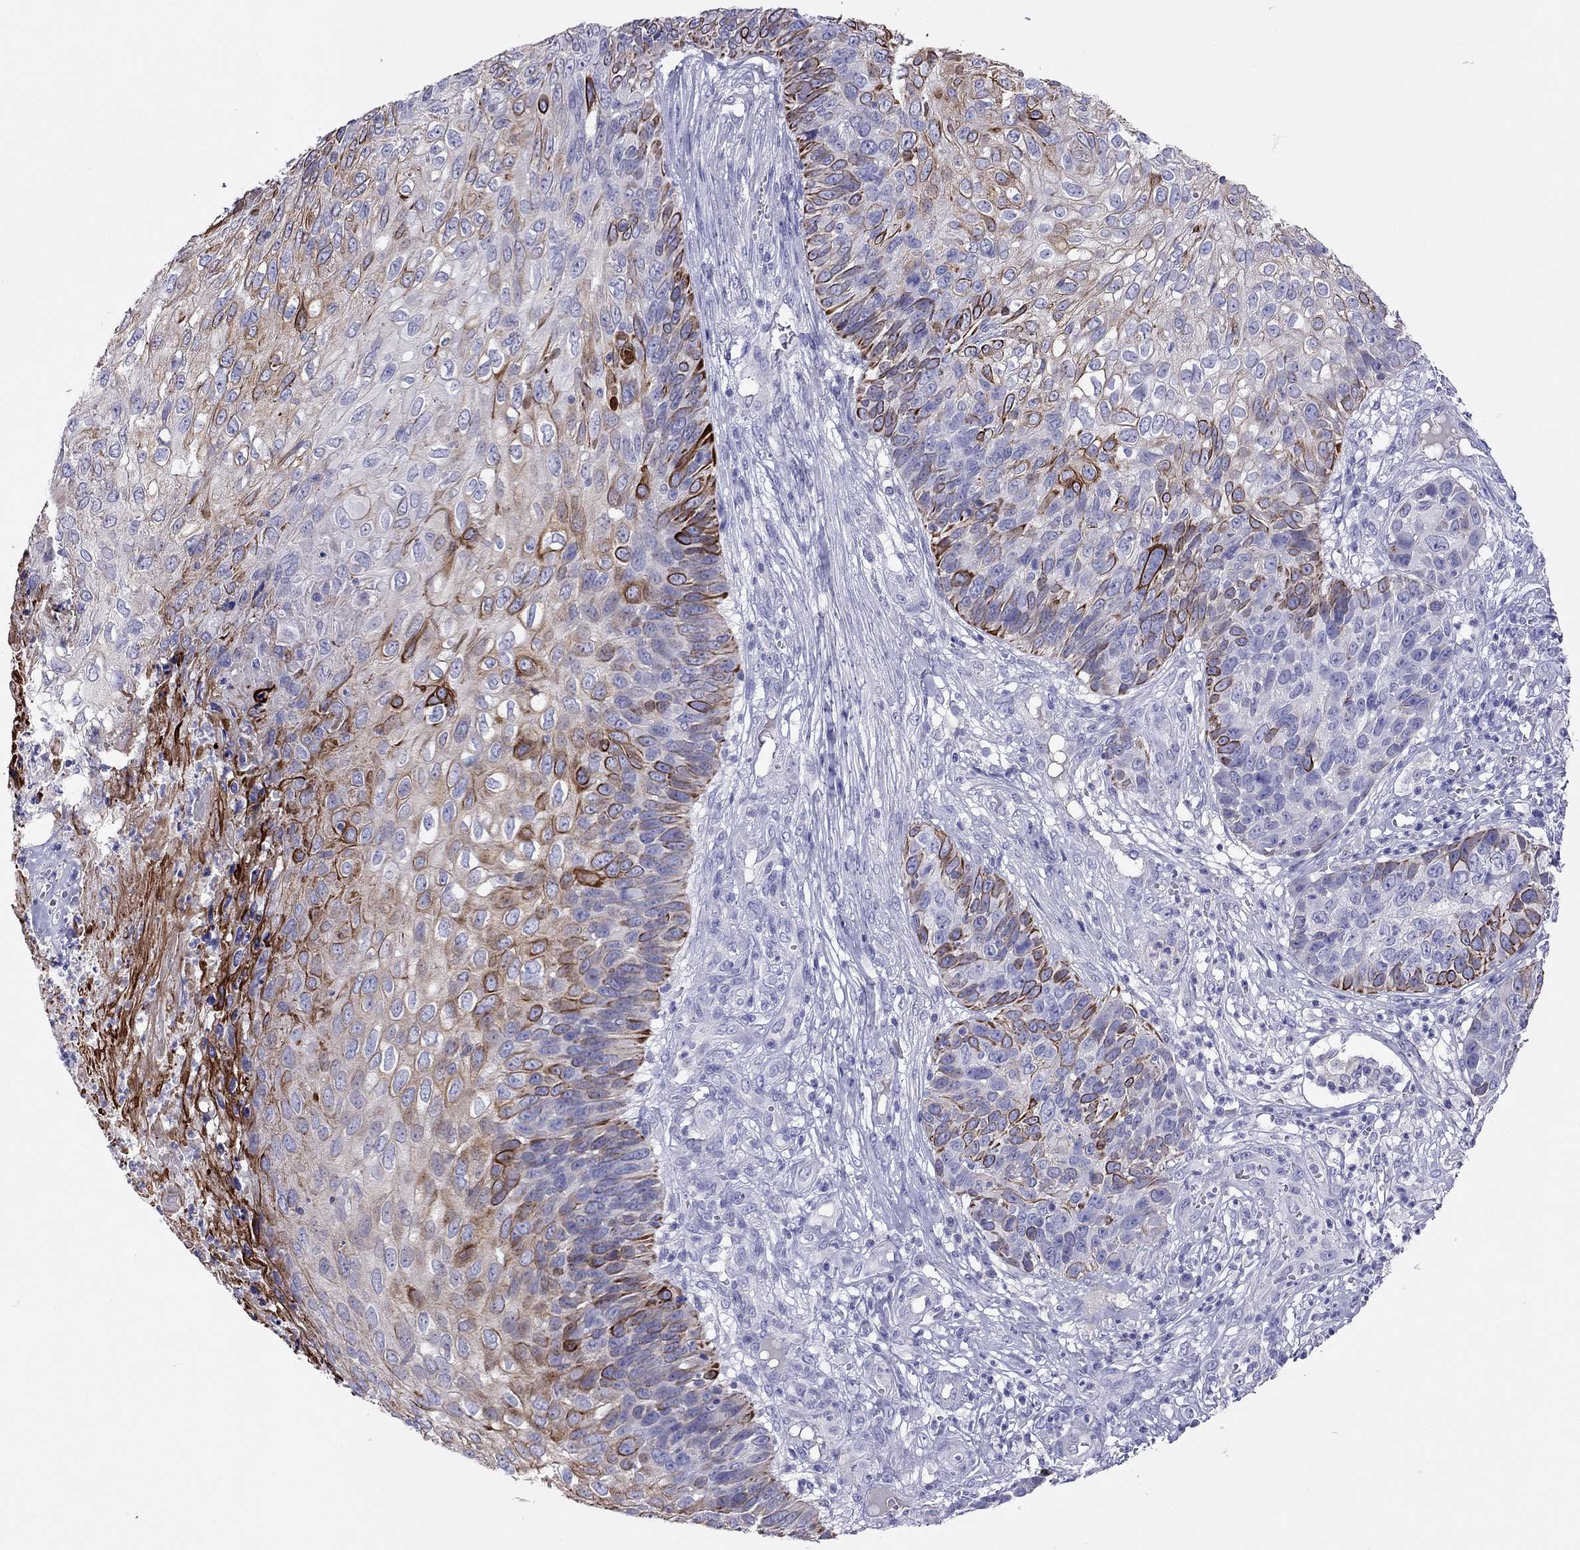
{"staining": {"intensity": "strong", "quantity": "25%-75%", "location": "cytoplasmic/membranous"}, "tissue": "skin cancer", "cell_type": "Tumor cells", "image_type": "cancer", "snomed": [{"axis": "morphology", "description": "Squamous cell carcinoma, NOS"}, {"axis": "topography", "description": "Skin"}], "caption": "This histopathology image demonstrates immunohistochemistry staining of human skin squamous cell carcinoma, with high strong cytoplasmic/membranous positivity in about 25%-75% of tumor cells.", "gene": "CAPNS2", "patient": {"sex": "male", "age": 92}}